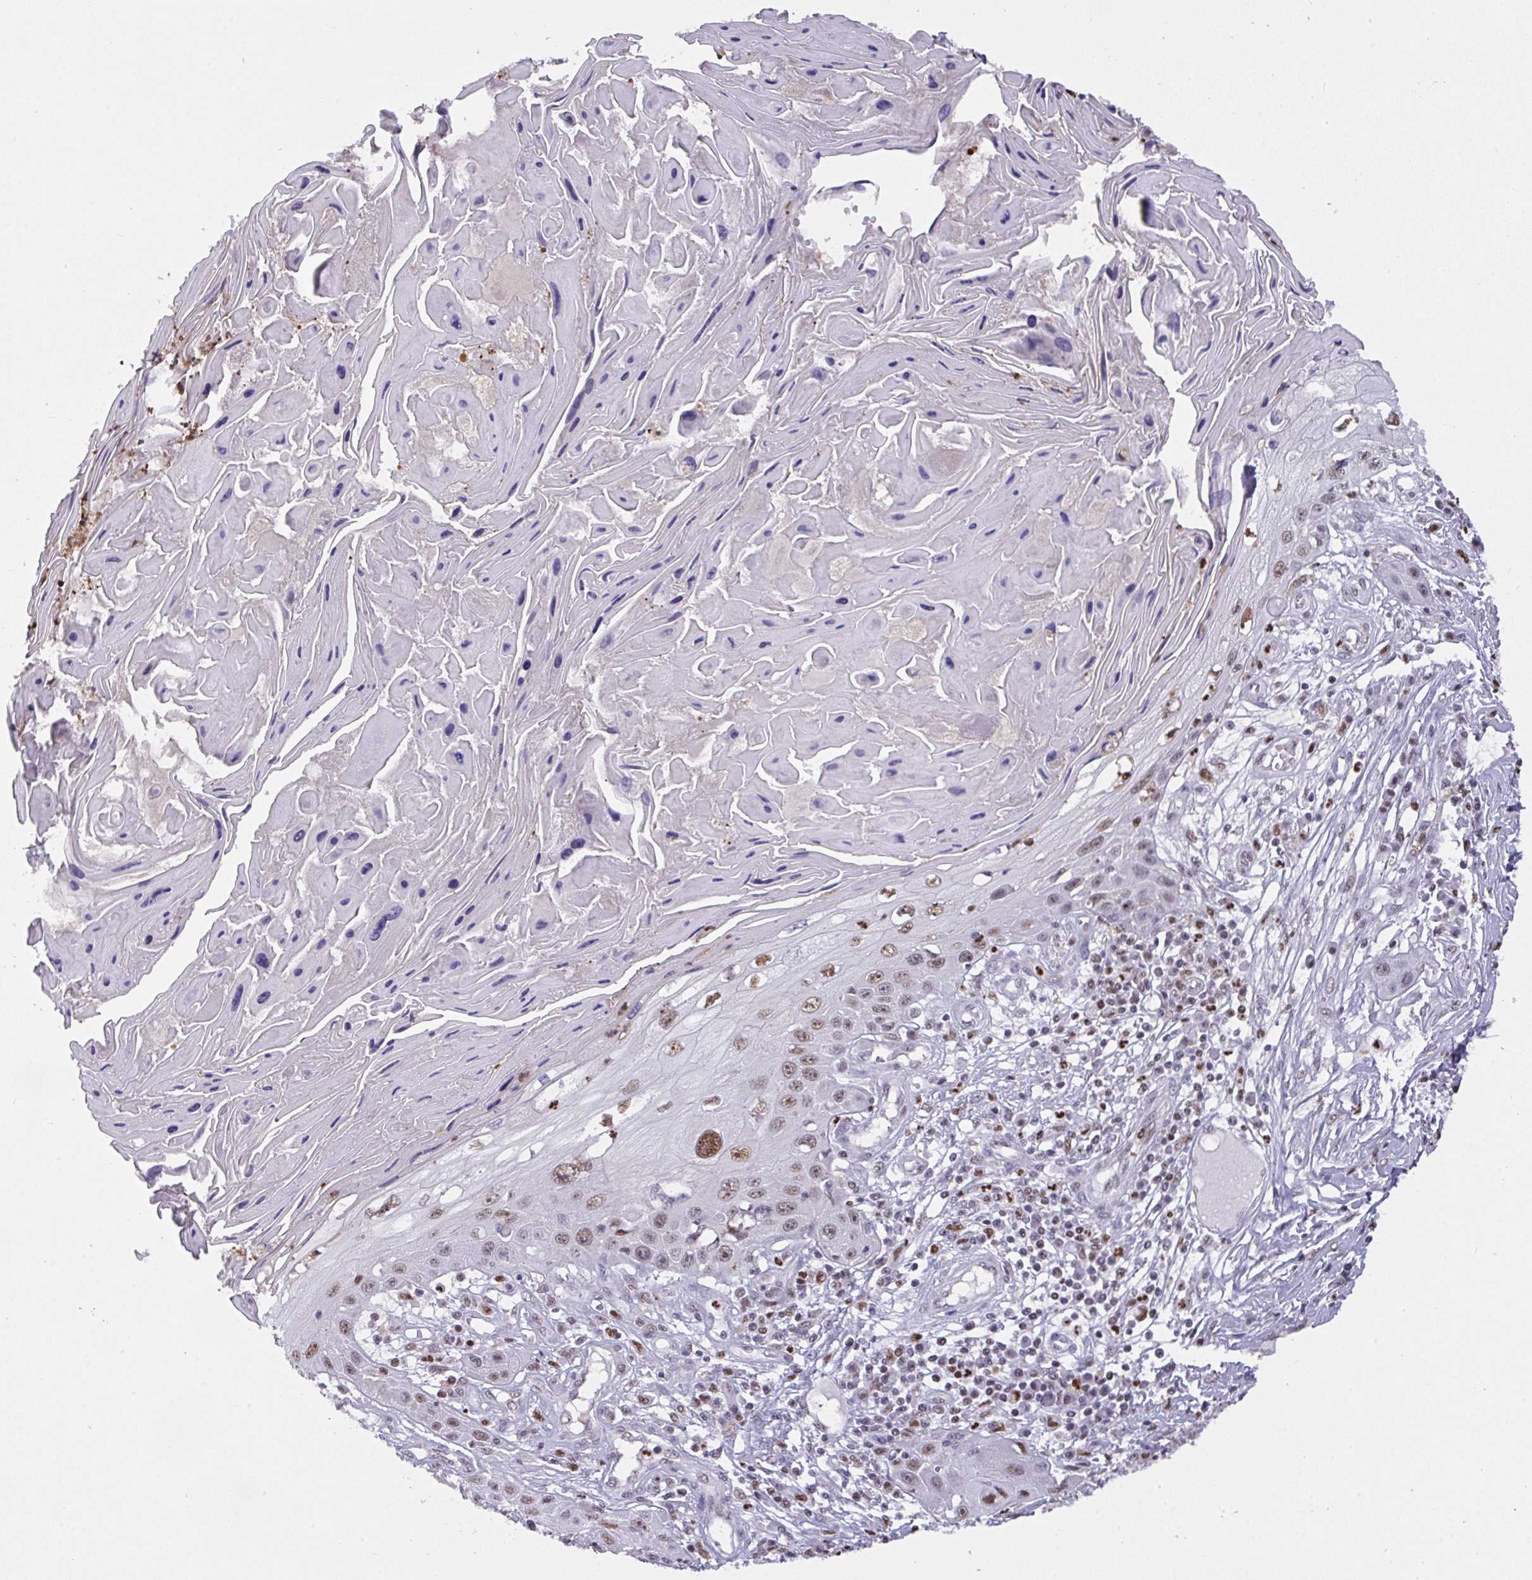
{"staining": {"intensity": "moderate", "quantity": ">75%", "location": "nuclear"}, "tissue": "skin cancer", "cell_type": "Tumor cells", "image_type": "cancer", "snomed": [{"axis": "morphology", "description": "Squamous cell carcinoma, NOS"}, {"axis": "topography", "description": "Skin"}, {"axis": "topography", "description": "Vulva"}], "caption": "Squamous cell carcinoma (skin) stained with immunohistochemistry reveals moderate nuclear staining in about >75% of tumor cells.", "gene": "BBX", "patient": {"sex": "female", "age": 44}}